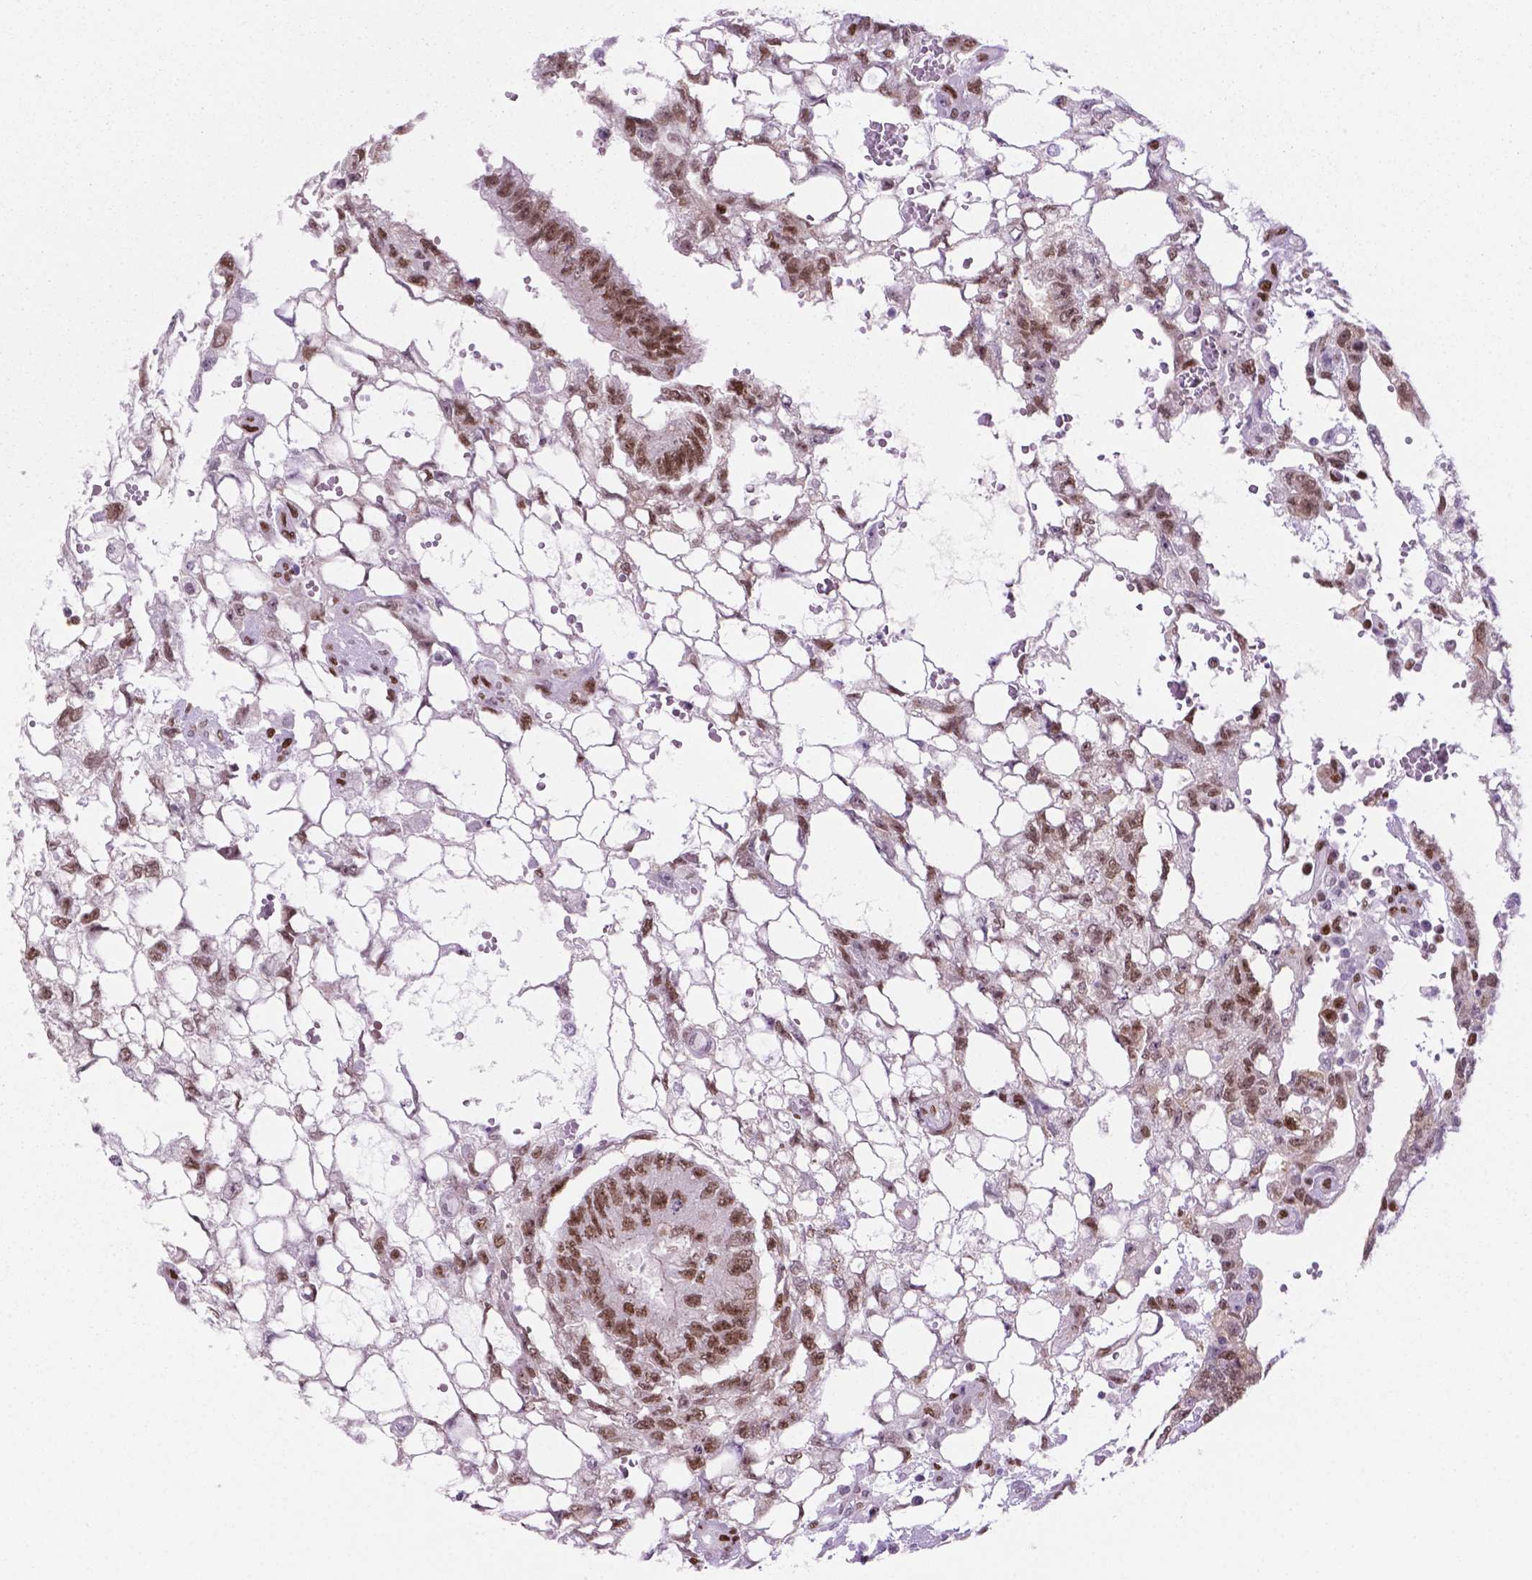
{"staining": {"intensity": "moderate", "quantity": ">75%", "location": "nuclear"}, "tissue": "testis cancer", "cell_type": "Tumor cells", "image_type": "cancer", "snomed": [{"axis": "morphology", "description": "Carcinoma, Embryonal, NOS"}, {"axis": "topography", "description": "Testis"}], "caption": "Immunohistochemistry of human embryonal carcinoma (testis) exhibits medium levels of moderate nuclear expression in approximately >75% of tumor cells.", "gene": "NCAPH2", "patient": {"sex": "male", "age": 32}}